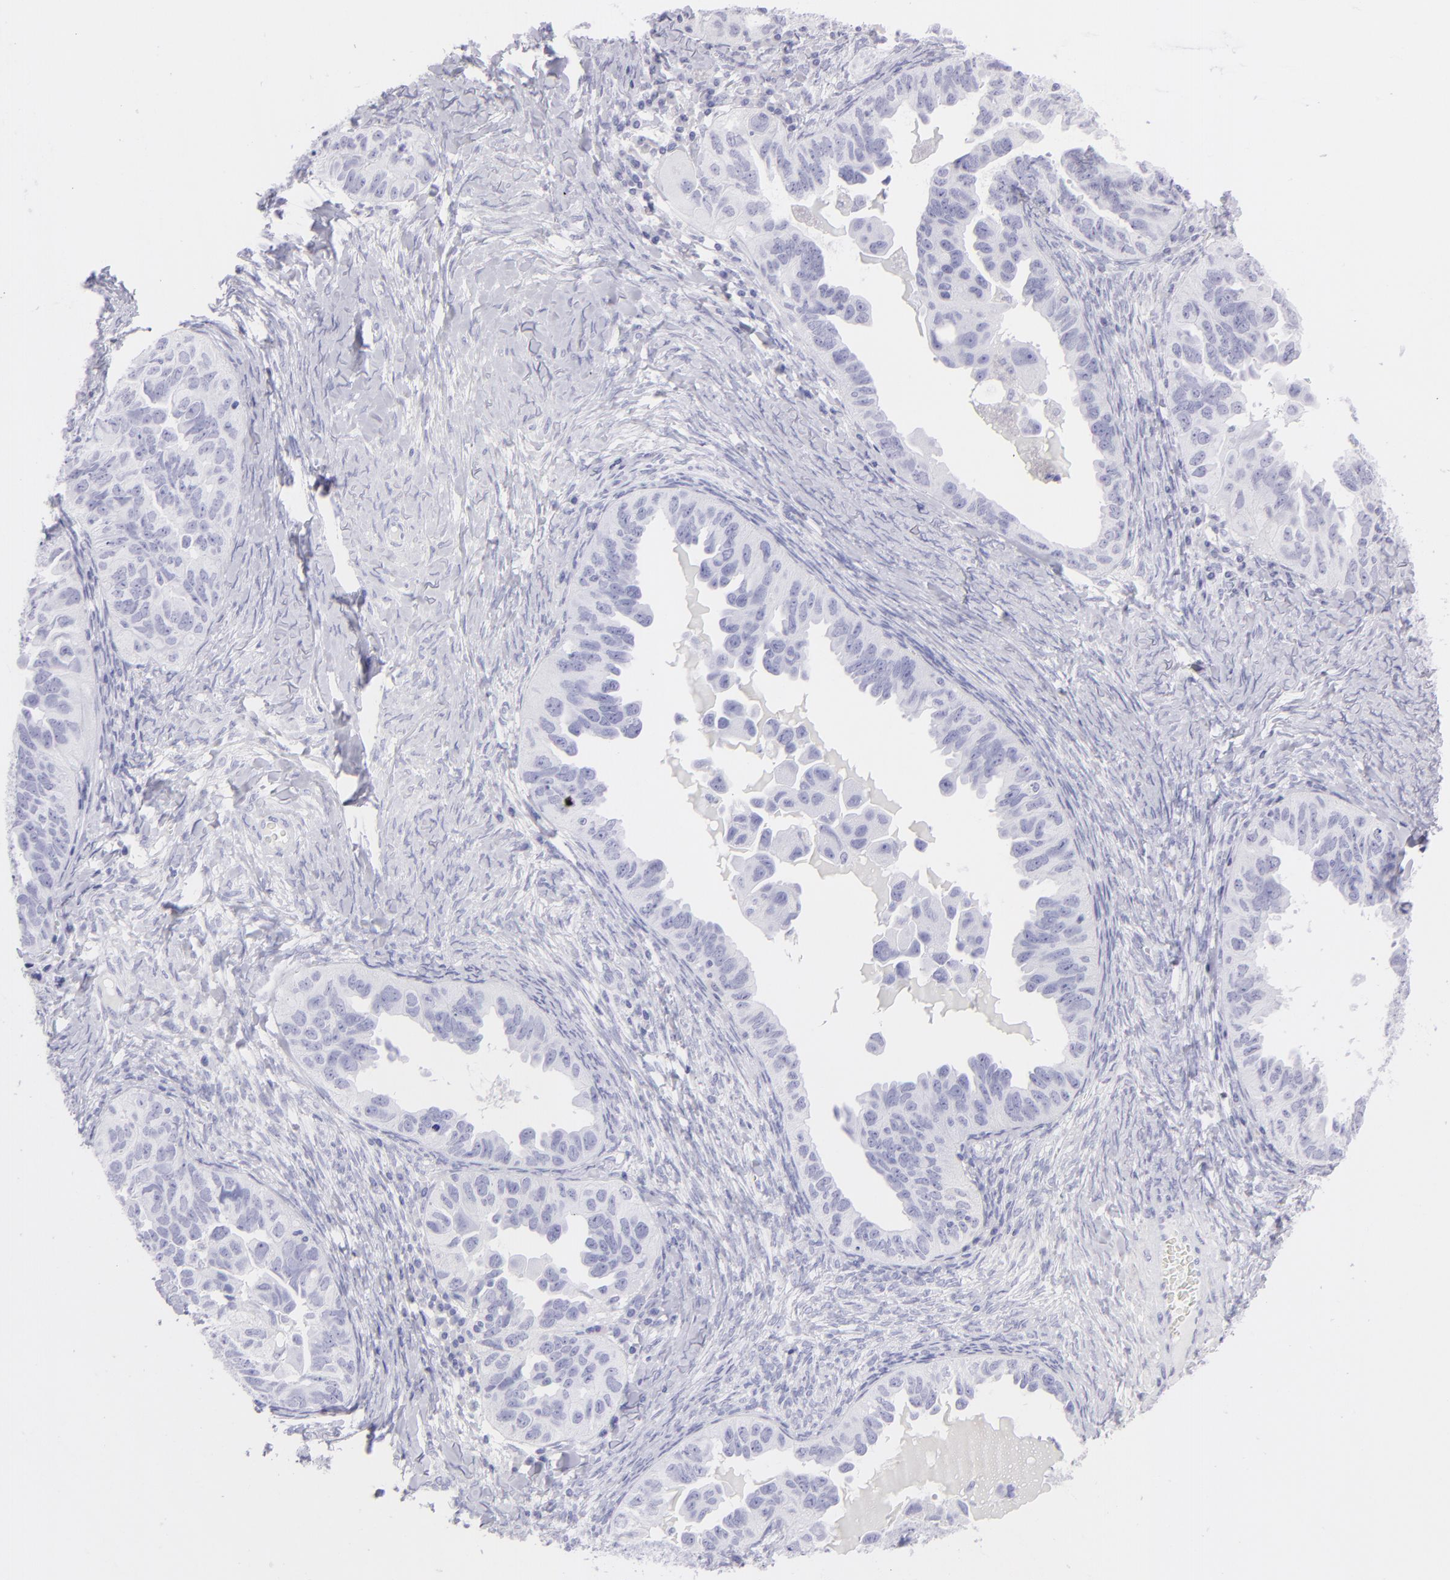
{"staining": {"intensity": "negative", "quantity": "none", "location": "none"}, "tissue": "ovarian cancer", "cell_type": "Tumor cells", "image_type": "cancer", "snomed": [{"axis": "morphology", "description": "Cystadenocarcinoma, serous, NOS"}, {"axis": "topography", "description": "Ovary"}], "caption": "Serous cystadenocarcinoma (ovarian) stained for a protein using immunohistochemistry exhibits no expression tumor cells.", "gene": "SLC1A2", "patient": {"sex": "female", "age": 82}}